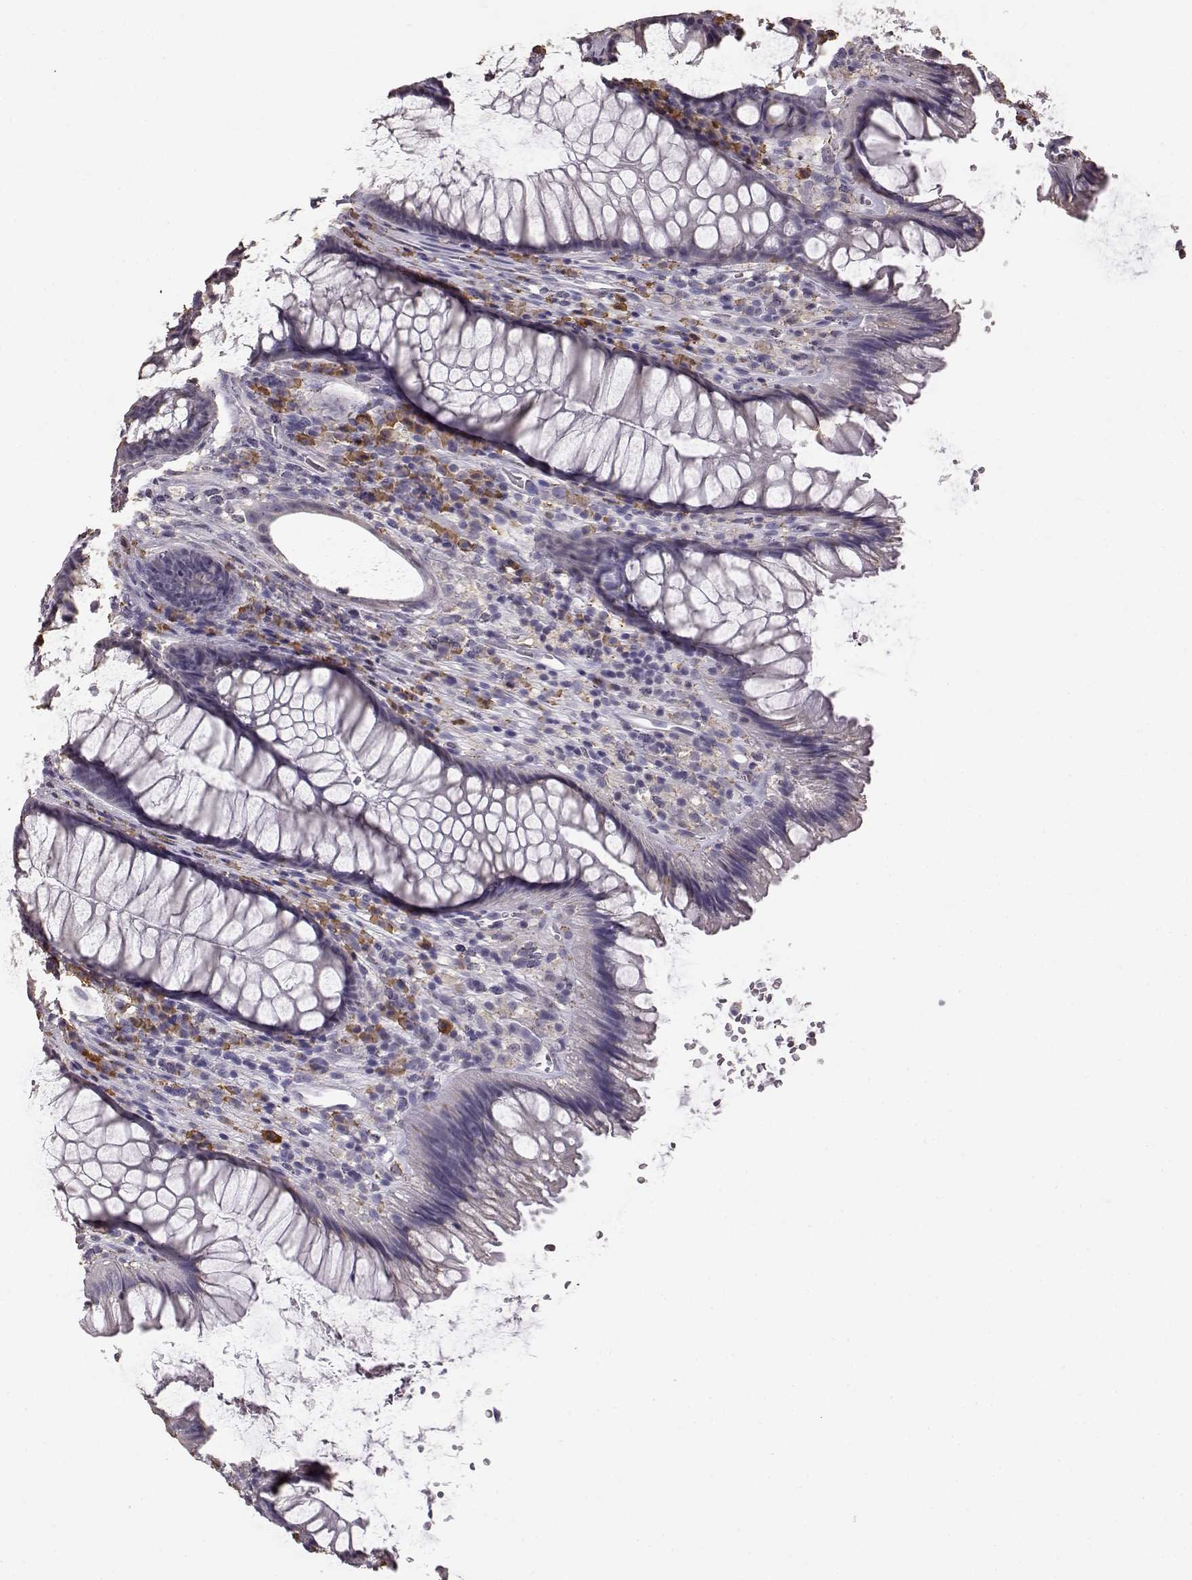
{"staining": {"intensity": "negative", "quantity": "none", "location": "none"}, "tissue": "rectum", "cell_type": "Glandular cells", "image_type": "normal", "snomed": [{"axis": "morphology", "description": "Normal tissue, NOS"}, {"axis": "topography", "description": "Smooth muscle"}, {"axis": "topography", "description": "Rectum"}], "caption": "Immunohistochemistry (IHC) histopathology image of normal rectum stained for a protein (brown), which shows no expression in glandular cells. (DAB (3,3'-diaminobenzidine) immunohistochemistry with hematoxylin counter stain).", "gene": "GABRG3", "patient": {"sex": "male", "age": 53}}